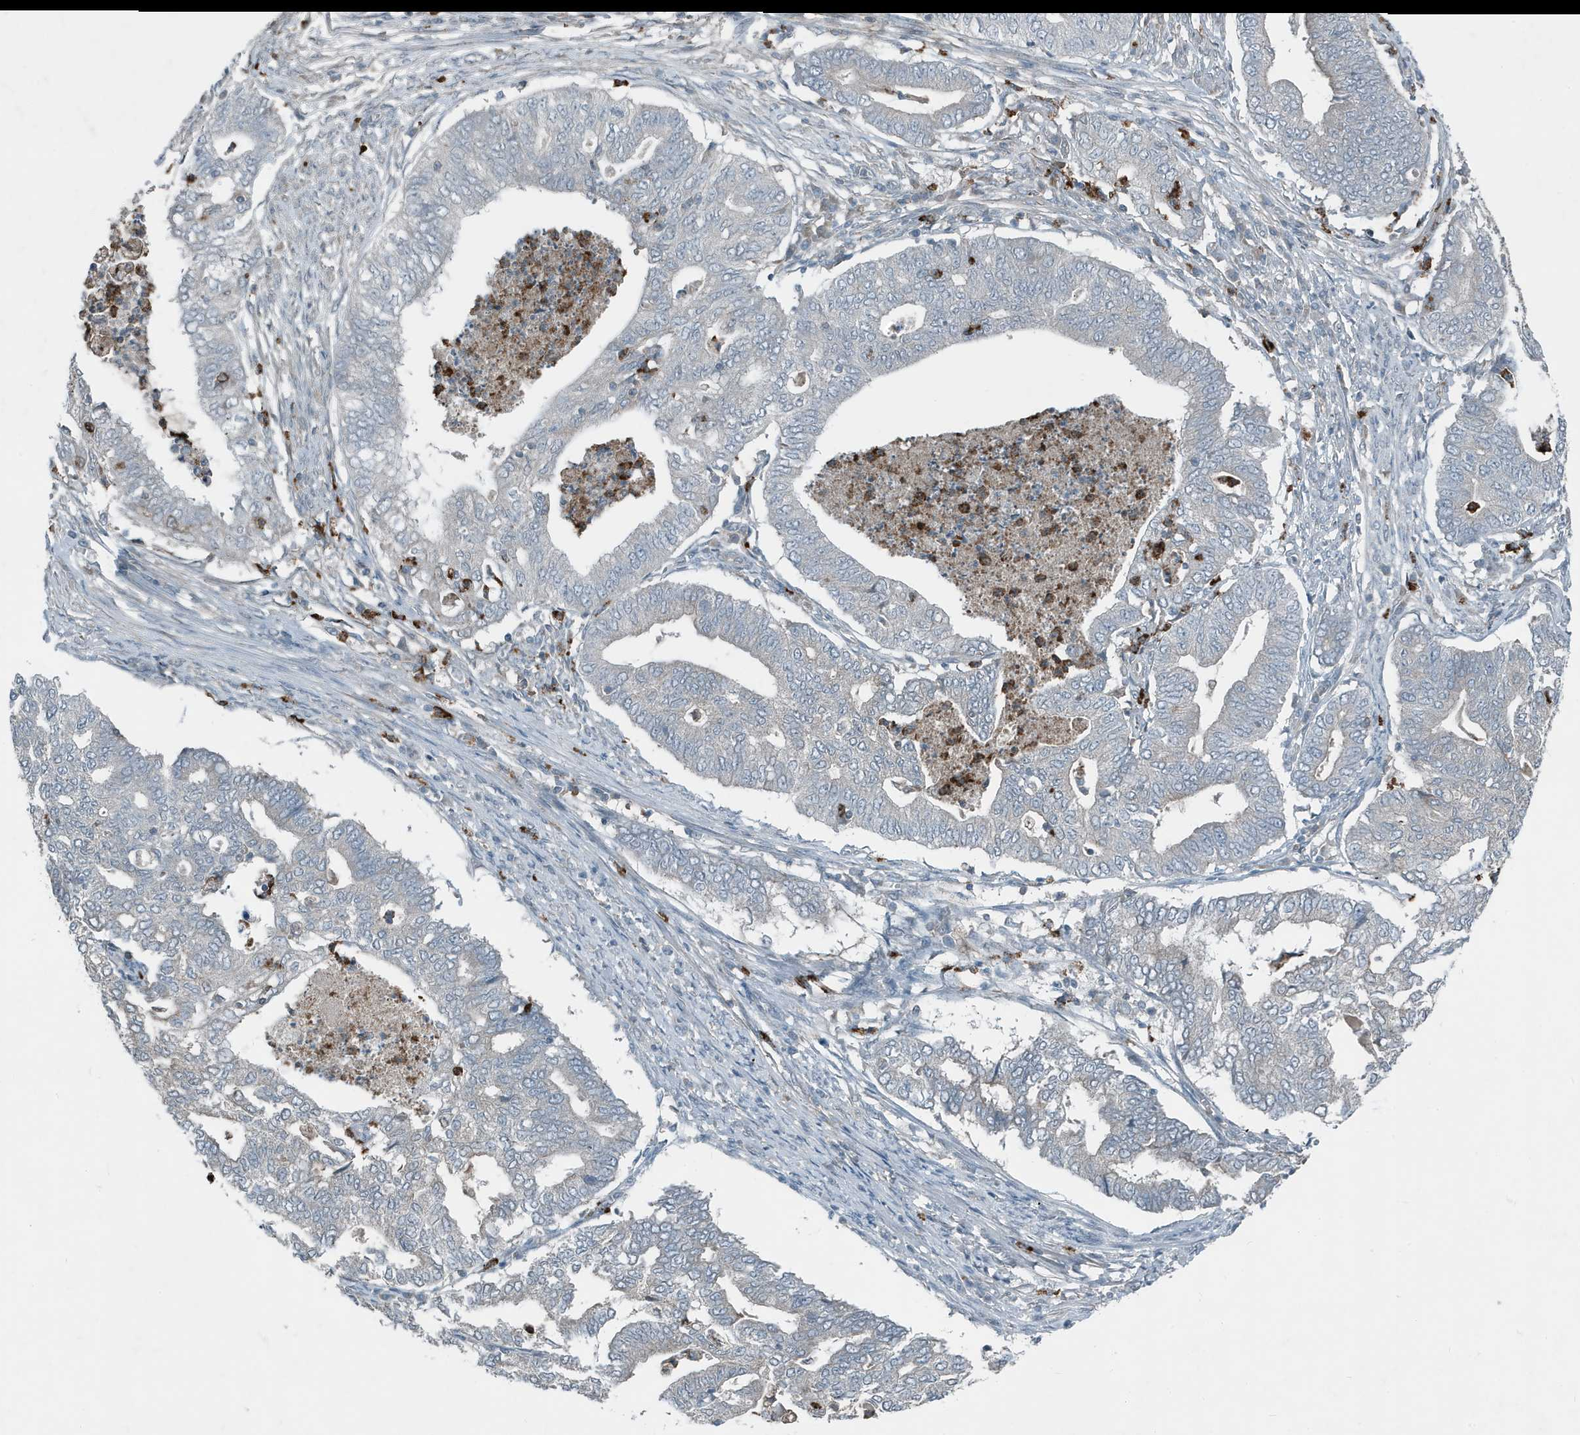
{"staining": {"intensity": "negative", "quantity": "none", "location": "none"}, "tissue": "endometrial cancer", "cell_type": "Tumor cells", "image_type": "cancer", "snomed": [{"axis": "morphology", "description": "Adenocarcinoma, NOS"}, {"axis": "topography", "description": "Endometrium"}], "caption": "IHC image of endometrial cancer stained for a protein (brown), which shows no expression in tumor cells.", "gene": "DAPP1", "patient": {"sex": "female", "age": 79}}